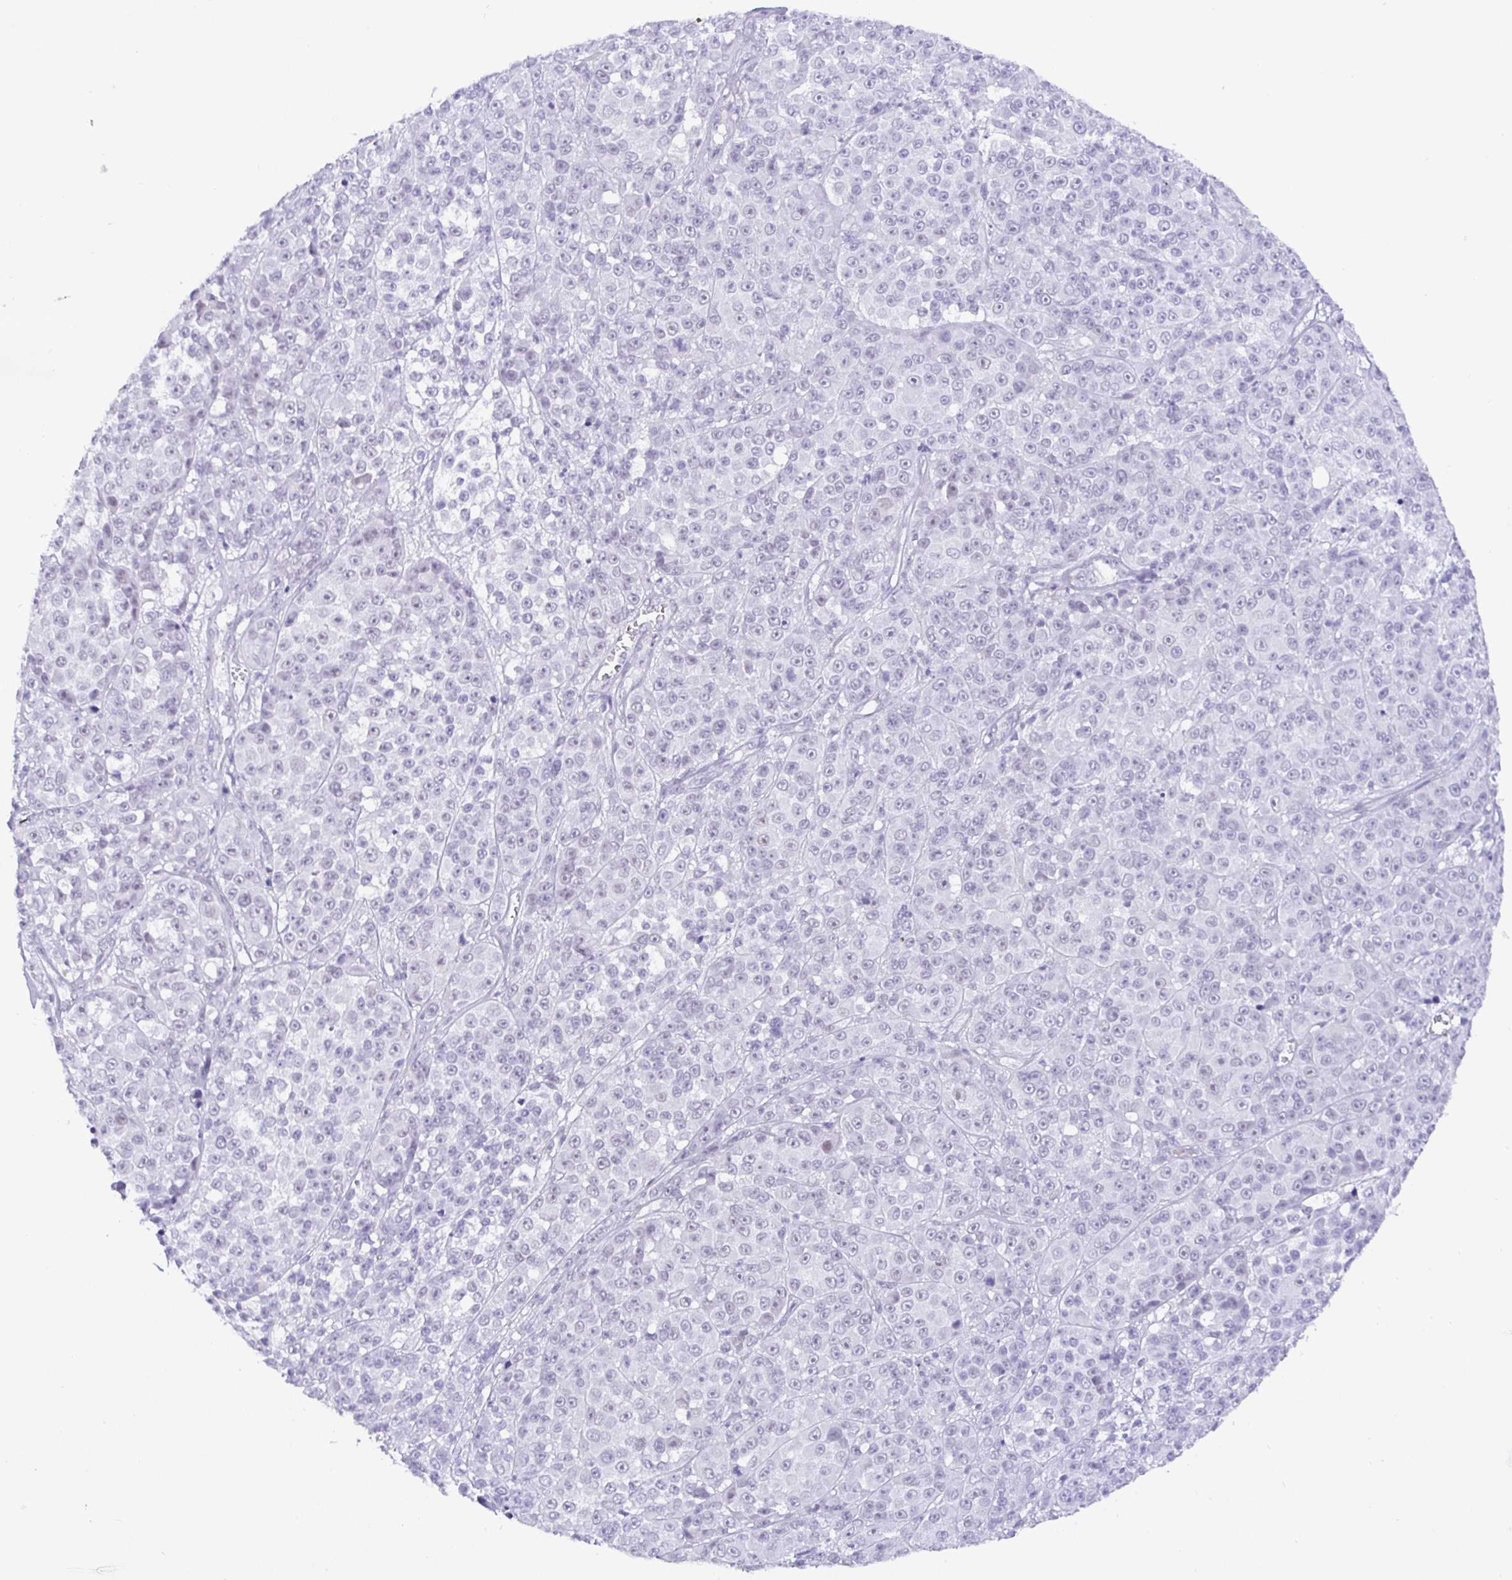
{"staining": {"intensity": "negative", "quantity": "none", "location": "none"}, "tissue": "melanoma", "cell_type": "Tumor cells", "image_type": "cancer", "snomed": [{"axis": "morphology", "description": "Malignant melanoma, NOS"}, {"axis": "topography", "description": "Skin"}, {"axis": "topography", "description": "Skin of back"}], "caption": "Micrograph shows no significant protein positivity in tumor cells of malignant melanoma. (Brightfield microscopy of DAB IHC at high magnification).", "gene": "NUP188", "patient": {"sex": "male", "age": 91}}